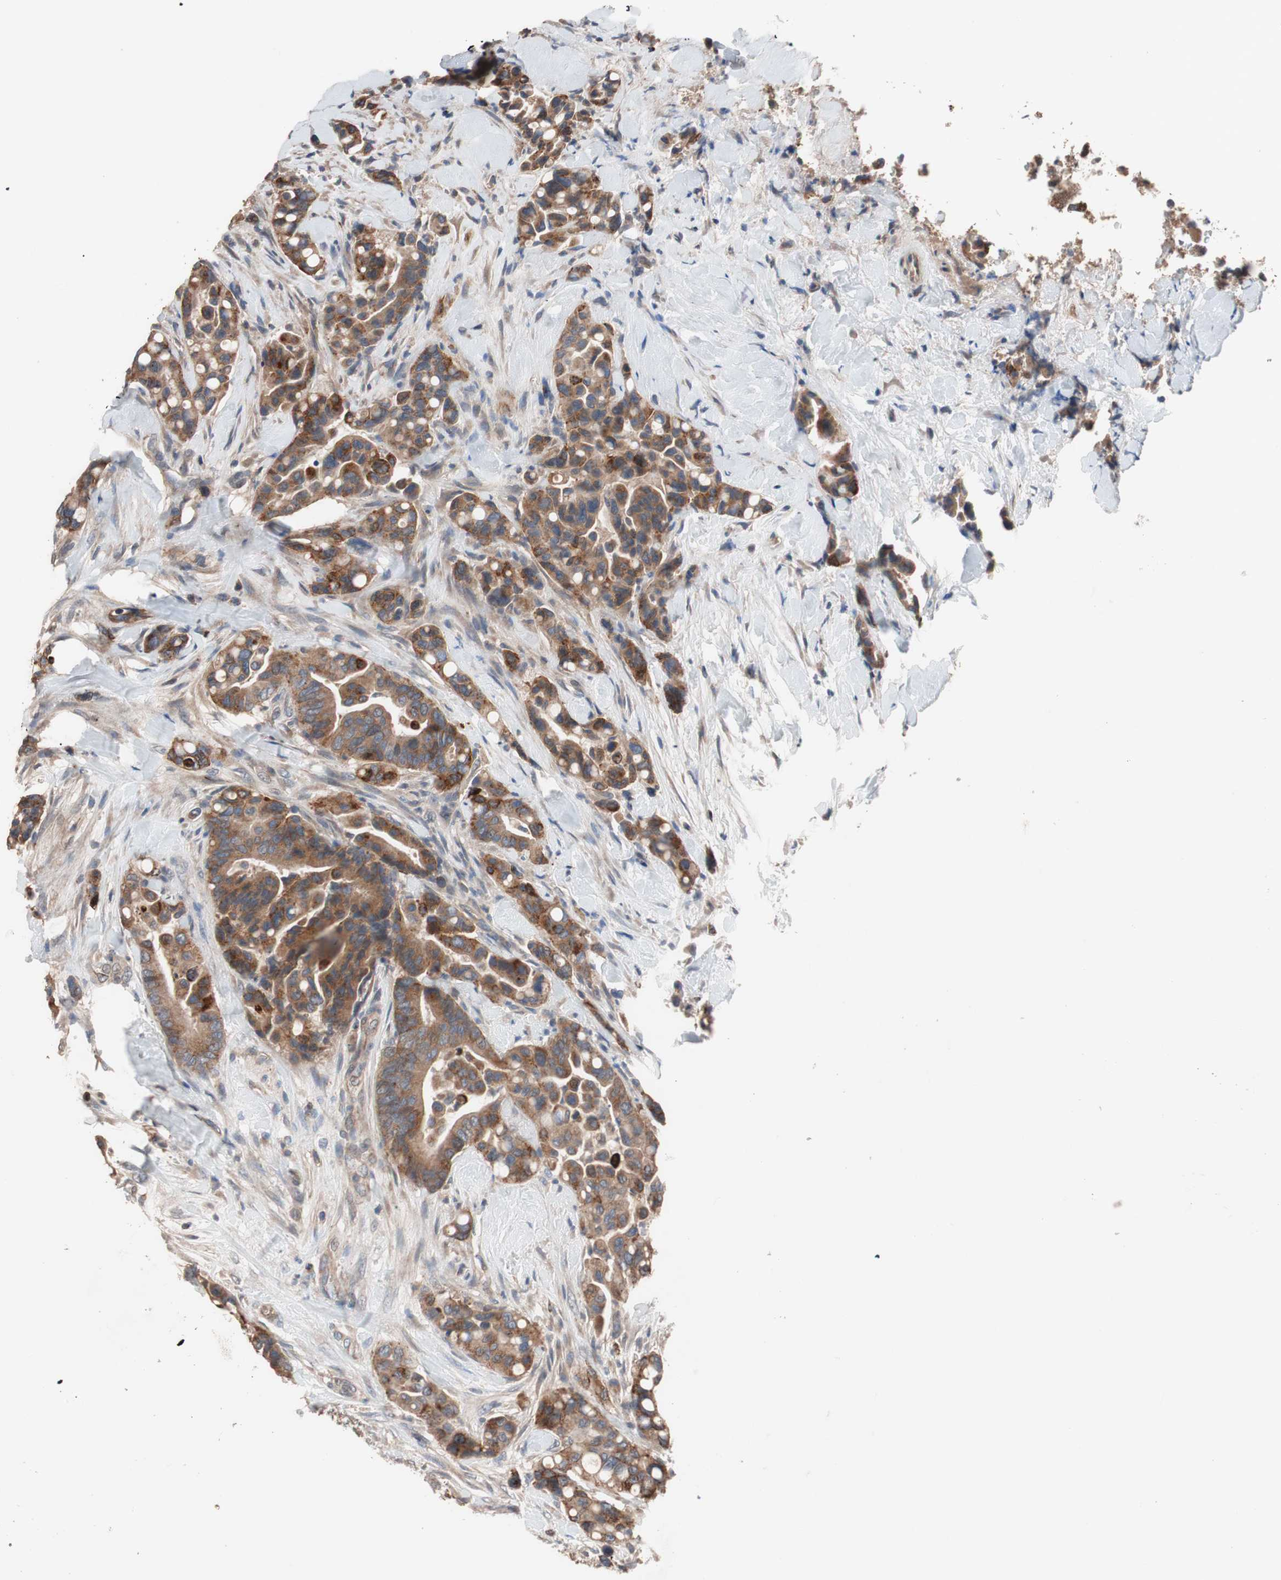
{"staining": {"intensity": "moderate", "quantity": ">75%", "location": "cytoplasmic/membranous"}, "tissue": "colorectal cancer", "cell_type": "Tumor cells", "image_type": "cancer", "snomed": [{"axis": "morphology", "description": "Normal tissue, NOS"}, {"axis": "morphology", "description": "Adenocarcinoma, NOS"}, {"axis": "topography", "description": "Colon"}], "caption": "Immunohistochemistry (IHC) staining of colorectal cancer (adenocarcinoma), which reveals medium levels of moderate cytoplasmic/membranous staining in approximately >75% of tumor cells indicating moderate cytoplasmic/membranous protein staining. The staining was performed using DAB (3,3'-diaminobenzidine) (brown) for protein detection and nuclei were counterstained in hematoxylin (blue).", "gene": "SDC4", "patient": {"sex": "male", "age": 82}}